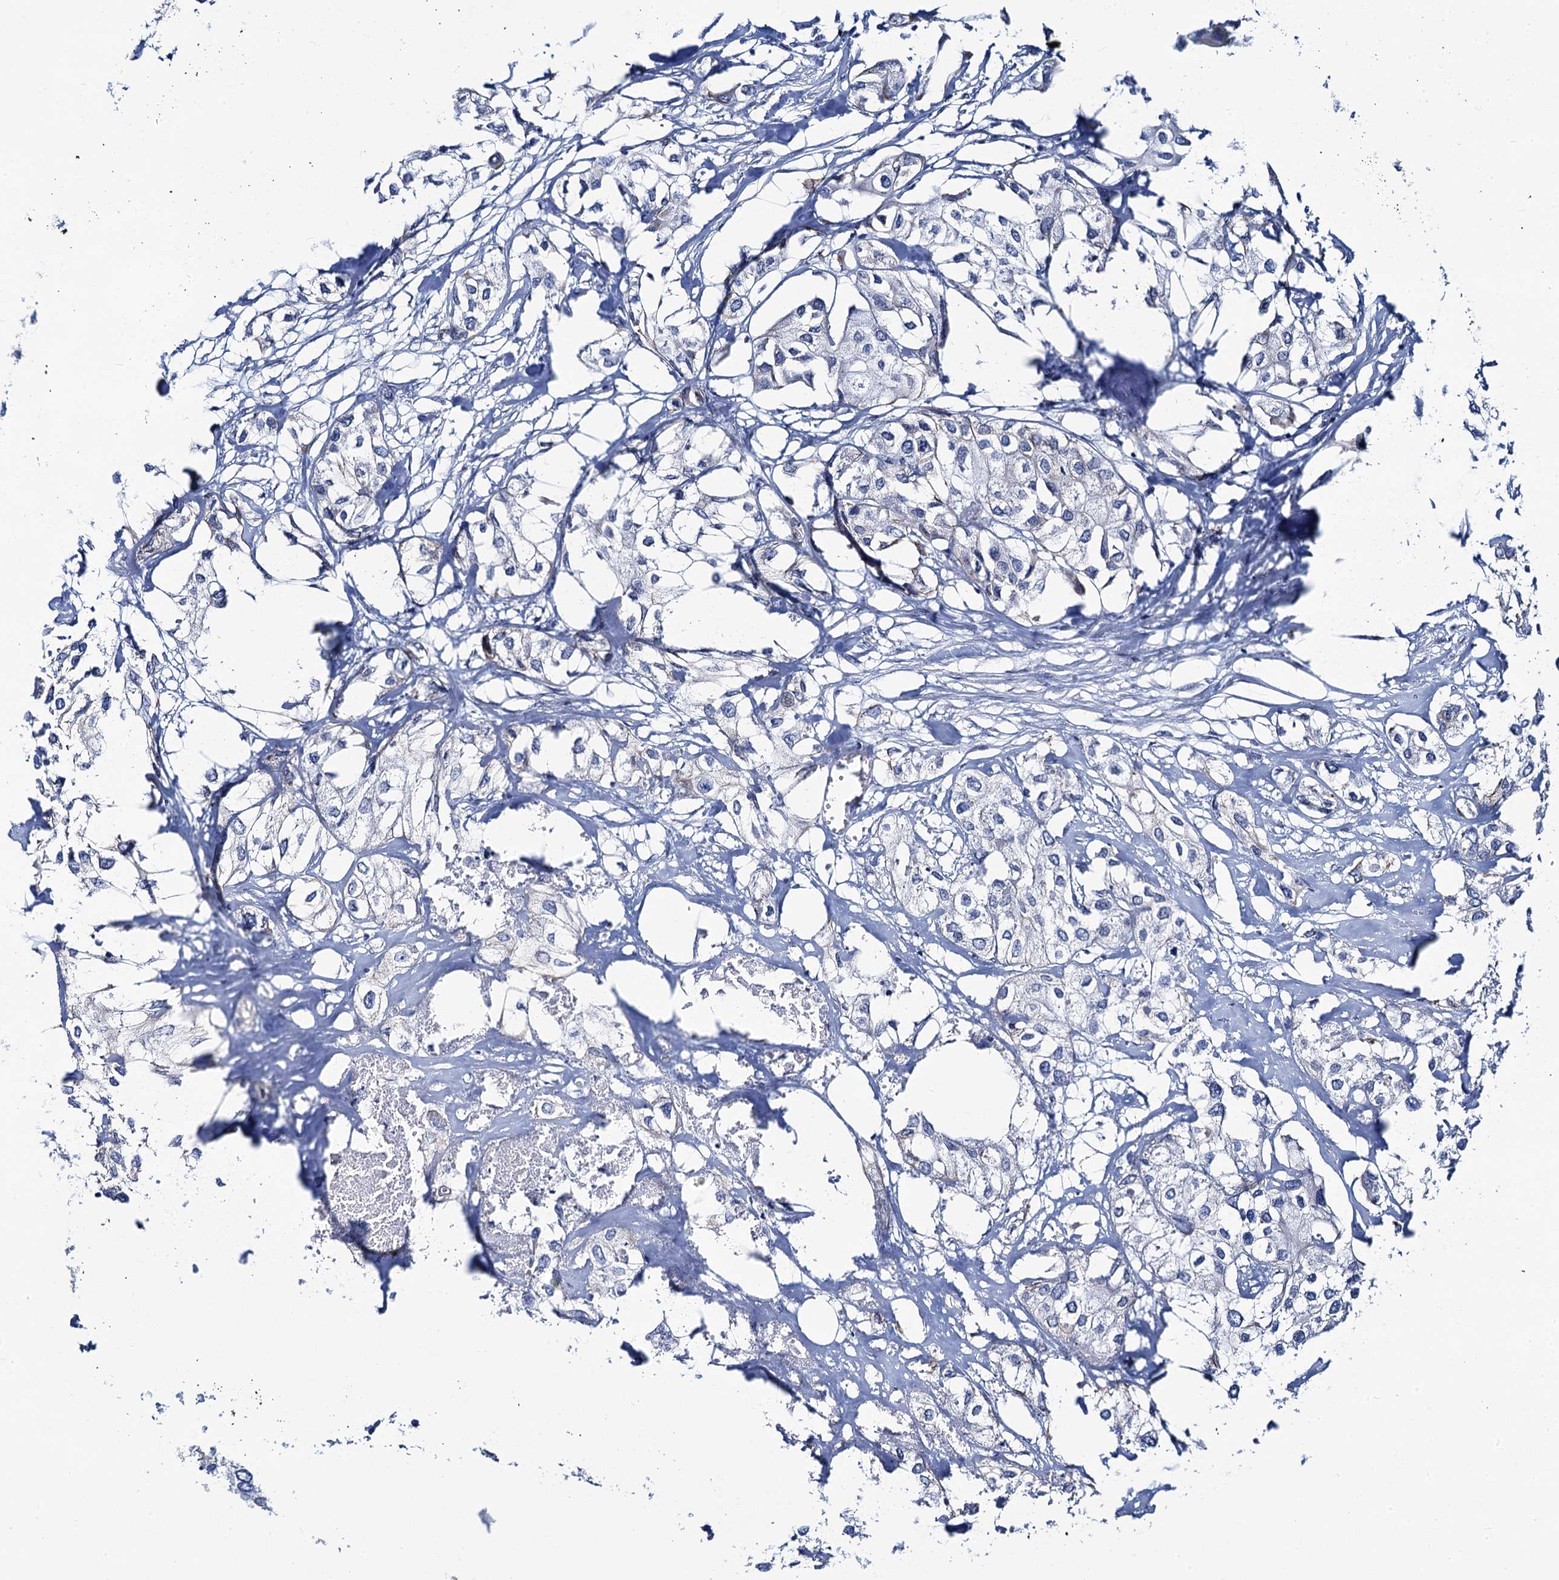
{"staining": {"intensity": "negative", "quantity": "none", "location": "none"}, "tissue": "urothelial cancer", "cell_type": "Tumor cells", "image_type": "cancer", "snomed": [{"axis": "morphology", "description": "Urothelial carcinoma, High grade"}, {"axis": "topography", "description": "Urinary bladder"}], "caption": "There is no significant positivity in tumor cells of high-grade urothelial carcinoma.", "gene": "TOX3", "patient": {"sex": "male", "age": 64}}